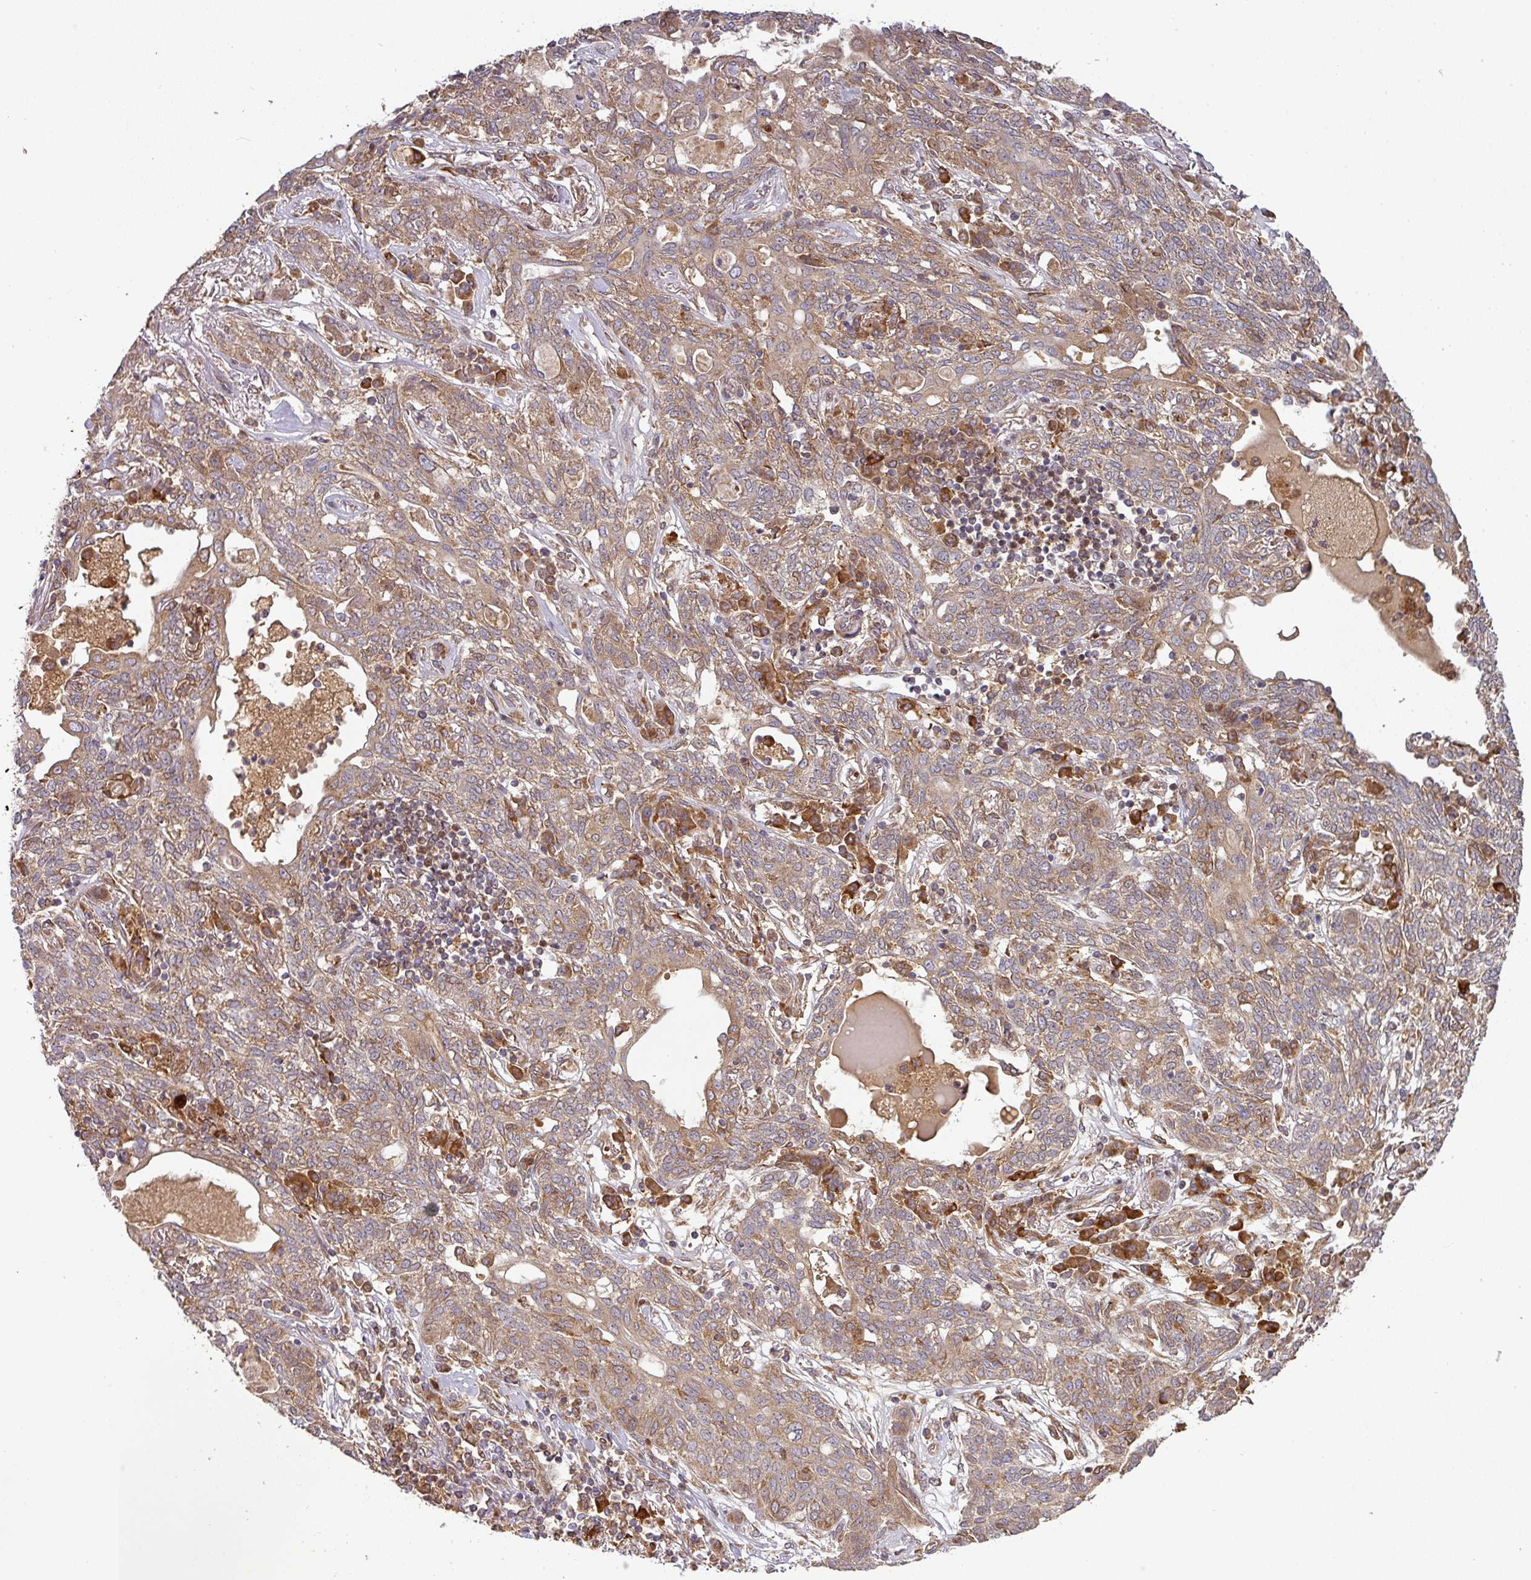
{"staining": {"intensity": "moderate", "quantity": ">75%", "location": "cytoplasmic/membranous"}, "tissue": "lung cancer", "cell_type": "Tumor cells", "image_type": "cancer", "snomed": [{"axis": "morphology", "description": "Squamous cell carcinoma, NOS"}, {"axis": "topography", "description": "Lung"}], "caption": "Immunohistochemical staining of squamous cell carcinoma (lung) reveals medium levels of moderate cytoplasmic/membranous protein staining in approximately >75% of tumor cells. (Brightfield microscopy of DAB IHC at high magnification).", "gene": "MALSU1", "patient": {"sex": "female", "age": 70}}